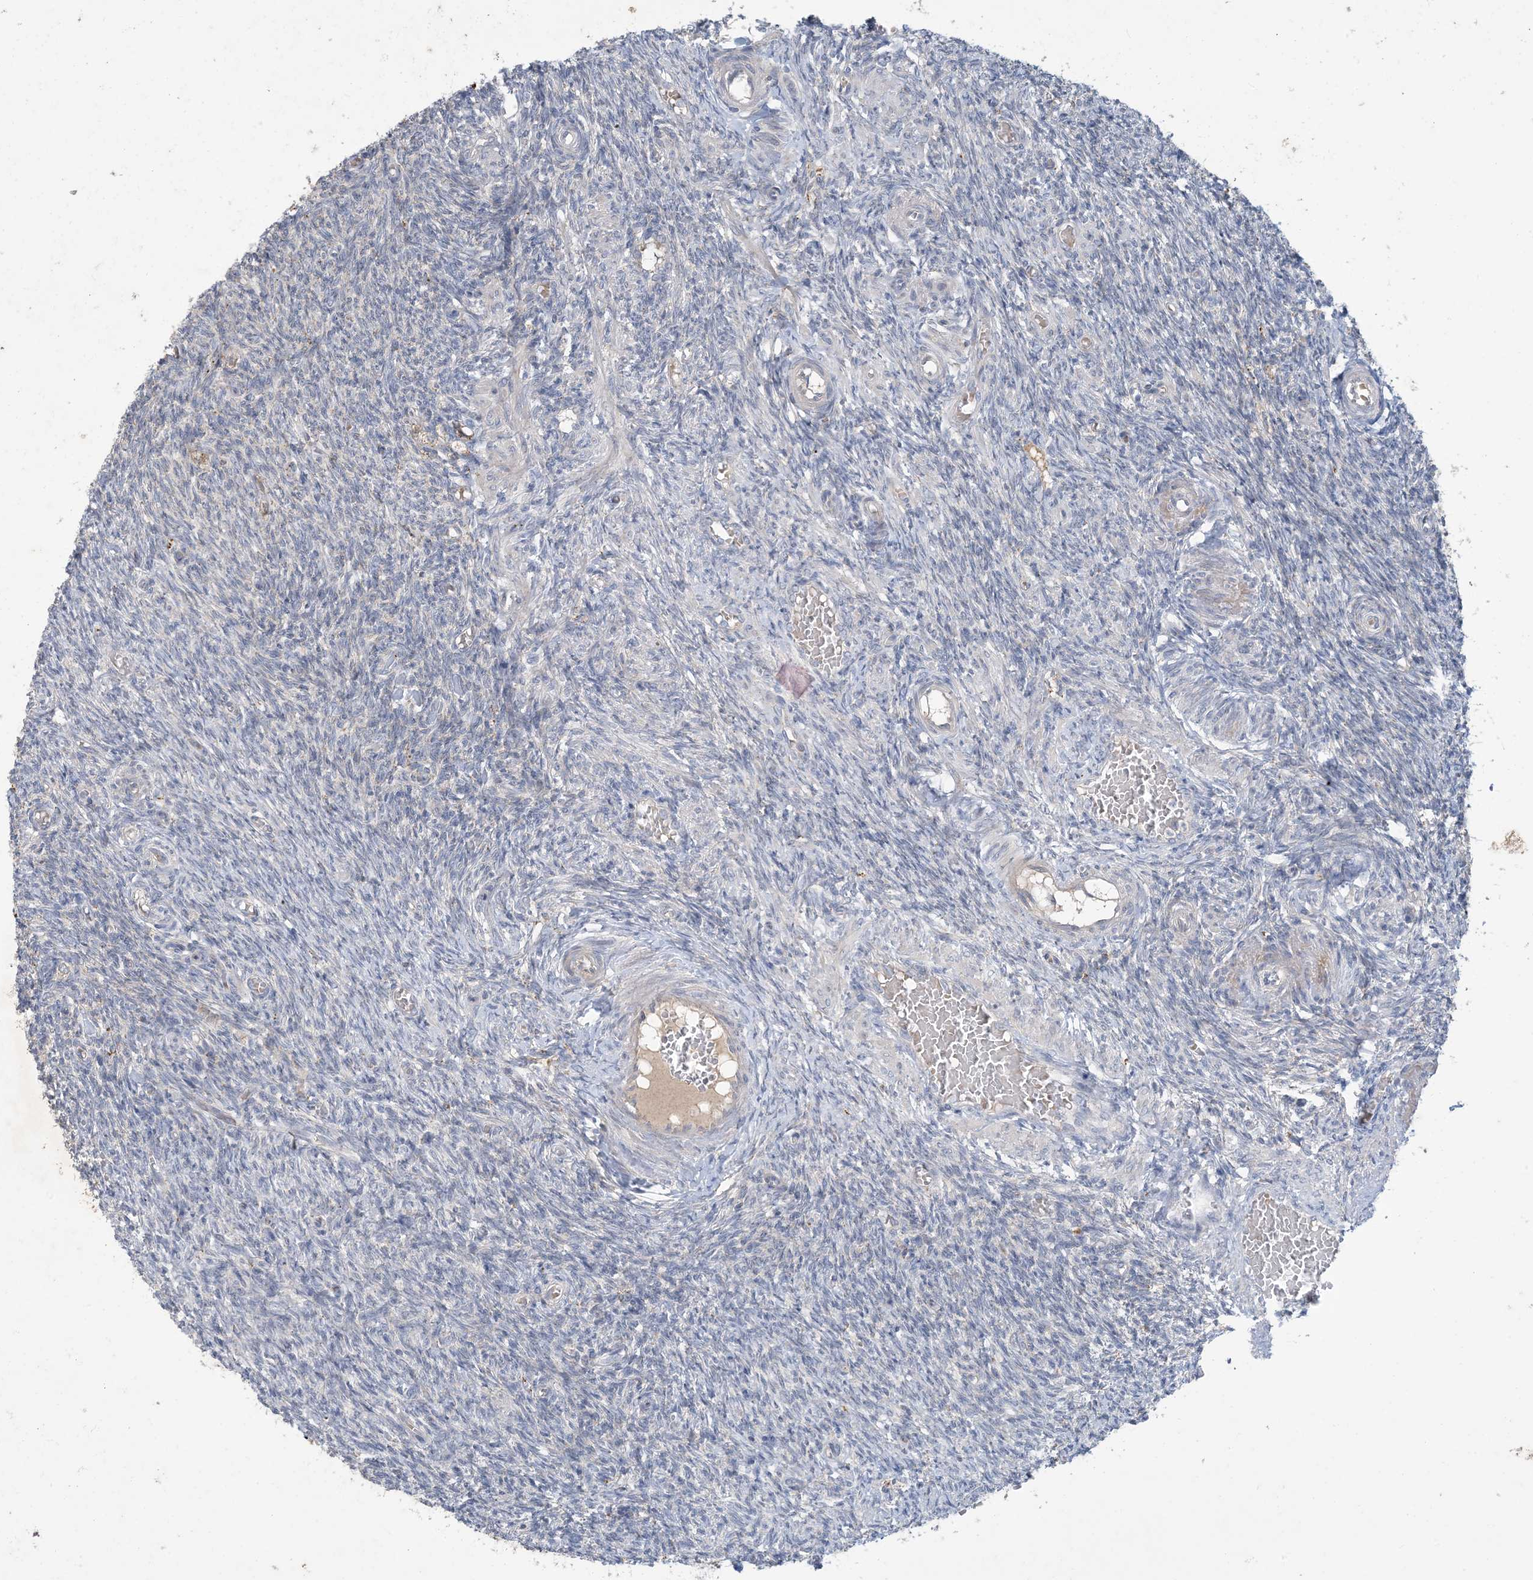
{"staining": {"intensity": "negative", "quantity": "none", "location": "none"}, "tissue": "ovary", "cell_type": "Ovarian stroma cells", "image_type": "normal", "snomed": [{"axis": "morphology", "description": "Normal tissue, NOS"}, {"axis": "topography", "description": "Ovary"}], "caption": "Ovarian stroma cells are negative for protein expression in benign human ovary. (DAB immunohistochemistry with hematoxylin counter stain).", "gene": "MRPS18A", "patient": {"sex": "female", "age": 27}}